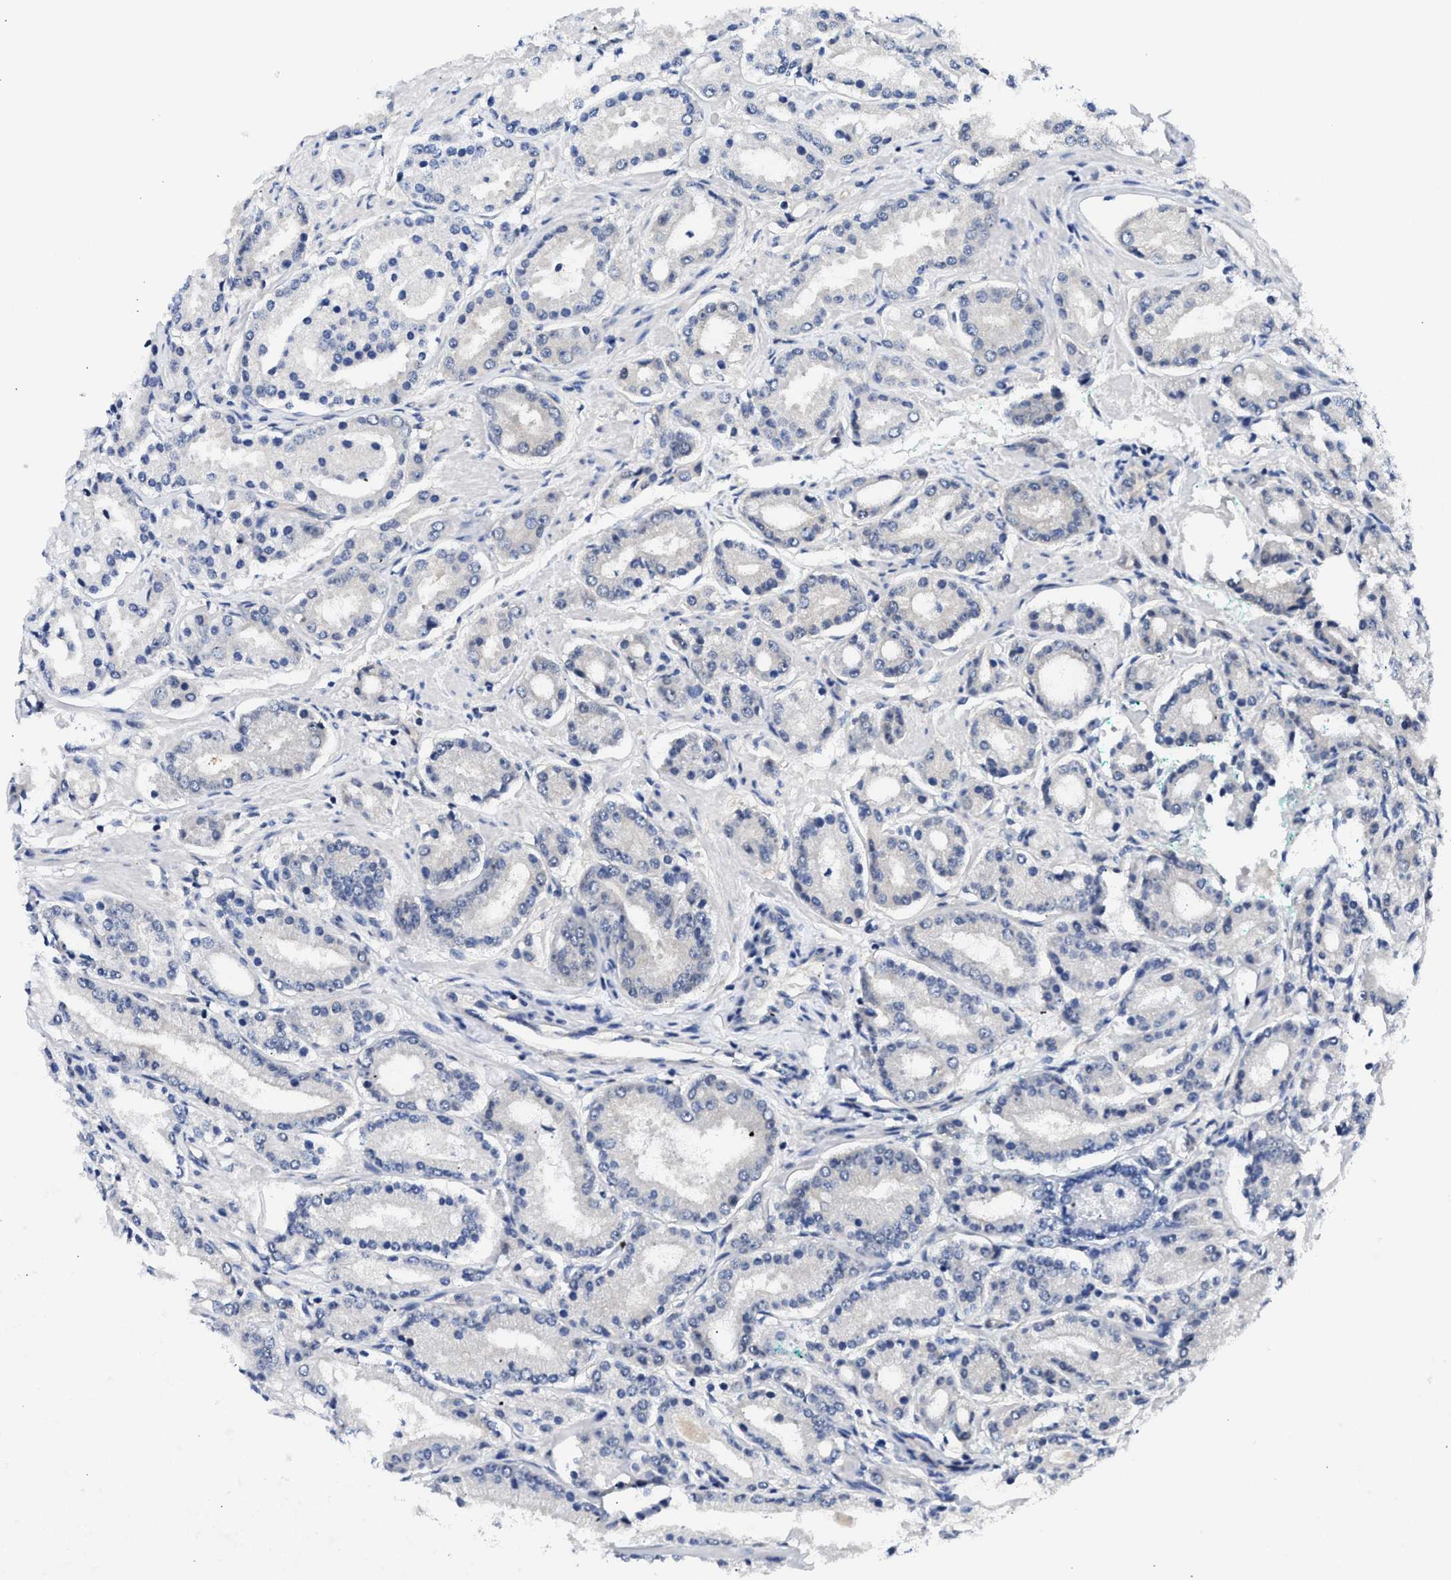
{"staining": {"intensity": "negative", "quantity": "none", "location": "none"}, "tissue": "prostate cancer", "cell_type": "Tumor cells", "image_type": "cancer", "snomed": [{"axis": "morphology", "description": "Adenocarcinoma, Low grade"}, {"axis": "topography", "description": "Prostate"}], "caption": "An IHC histopathology image of prostate adenocarcinoma (low-grade) is shown. There is no staining in tumor cells of prostate adenocarcinoma (low-grade). (Immunohistochemistry (ihc), brightfield microscopy, high magnification).", "gene": "XPO5", "patient": {"sex": "male", "age": 63}}